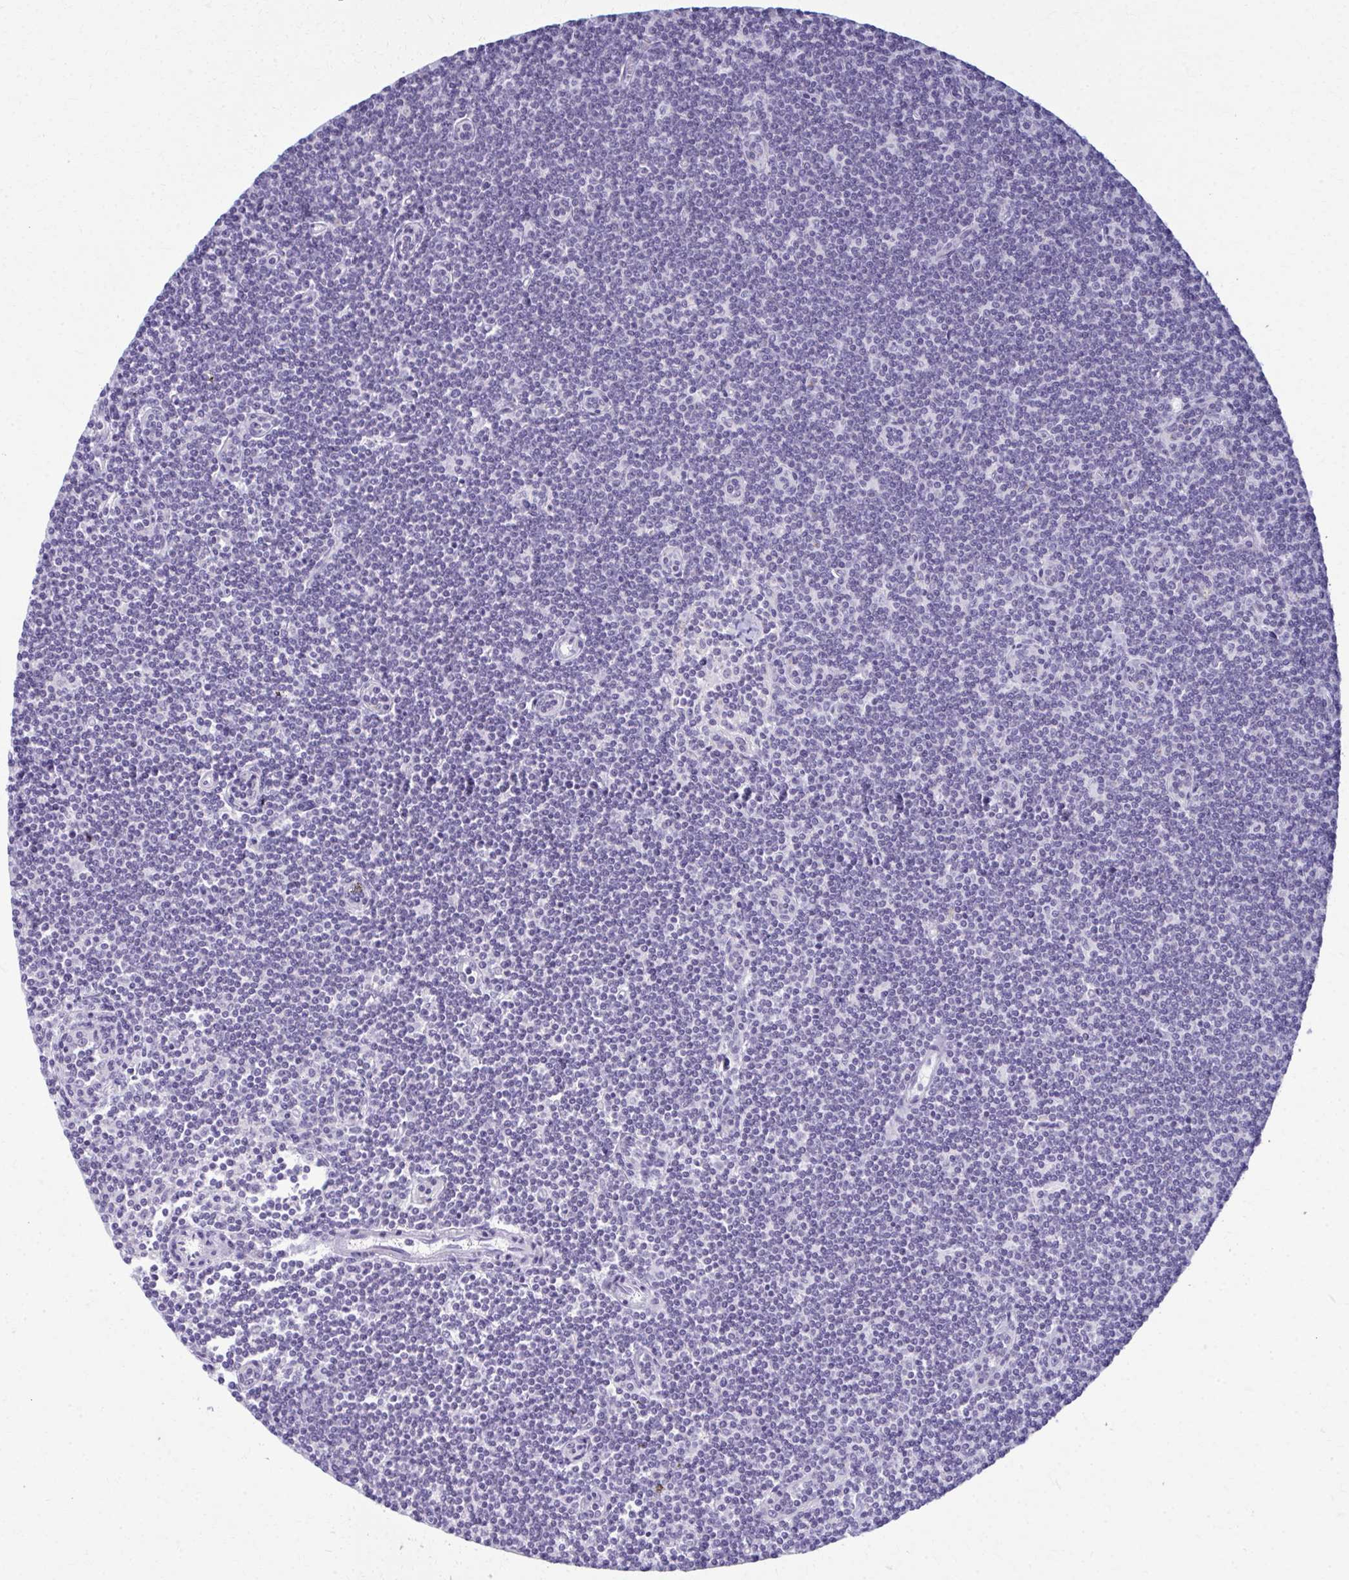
{"staining": {"intensity": "negative", "quantity": "none", "location": "none"}, "tissue": "lymphoma", "cell_type": "Tumor cells", "image_type": "cancer", "snomed": [{"axis": "morphology", "description": "Malignant lymphoma, non-Hodgkin's type, Low grade"}, {"axis": "topography", "description": "Lymph node"}], "caption": "Image shows no protein expression in tumor cells of lymphoma tissue.", "gene": "SCLY", "patient": {"sex": "female", "age": 73}}